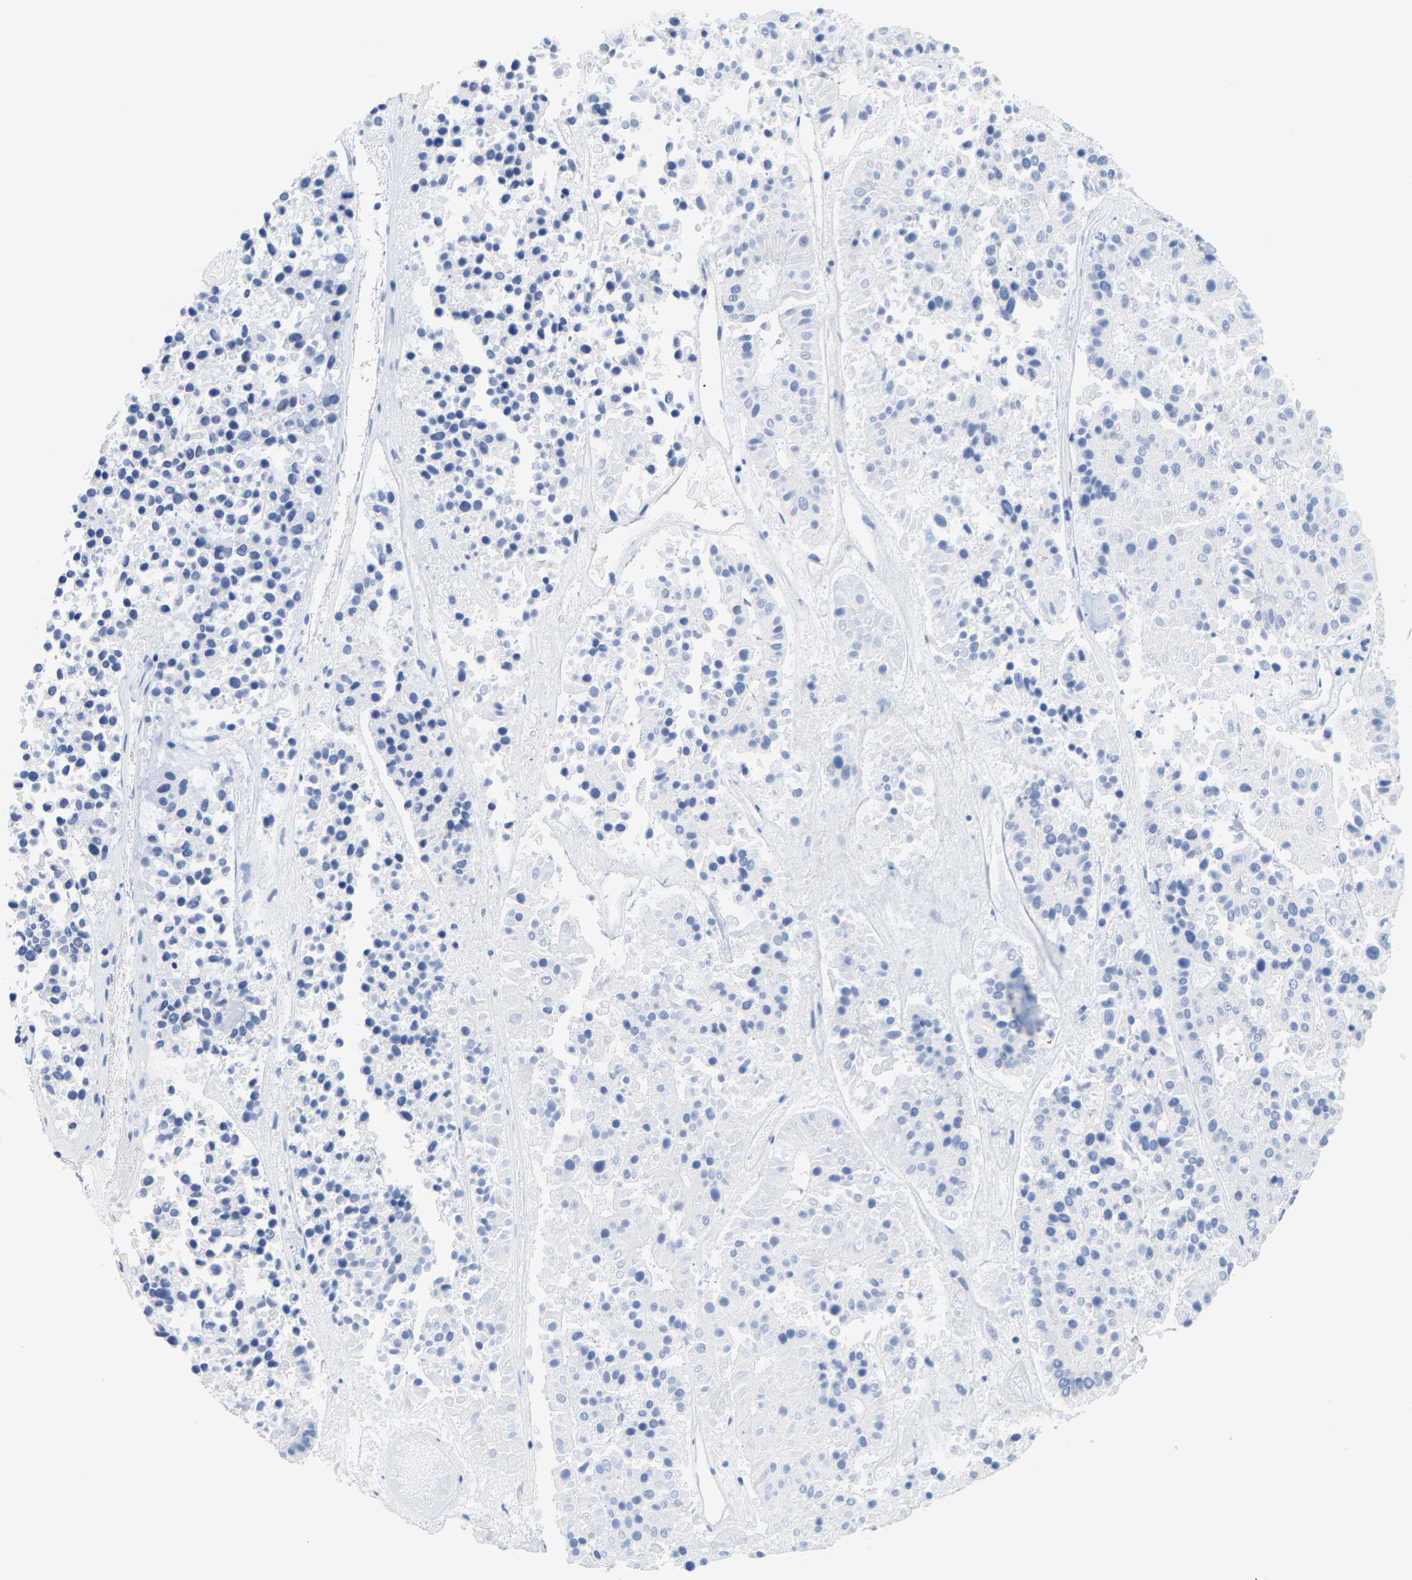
{"staining": {"intensity": "negative", "quantity": "none", "location": "none"}, "tissue": "pancreatic cancer", "cell_type": "Tumor cells", "image_type": "cancer", "snomed": [{"axis": "morphology", "description": "Adenocarcinoma, NOS"}, {"axis": "topography", "description": "Pancreas"}], "caption": "Photomicrograph shows no significant protein positivity in tumor cells of pancreatic cancer. (DAB (3,3'-diaminobenzidine) immunohistochemistry, high magnification).", "gene": "FAM180A", "patient": {"sex": "male", "age": 50}}